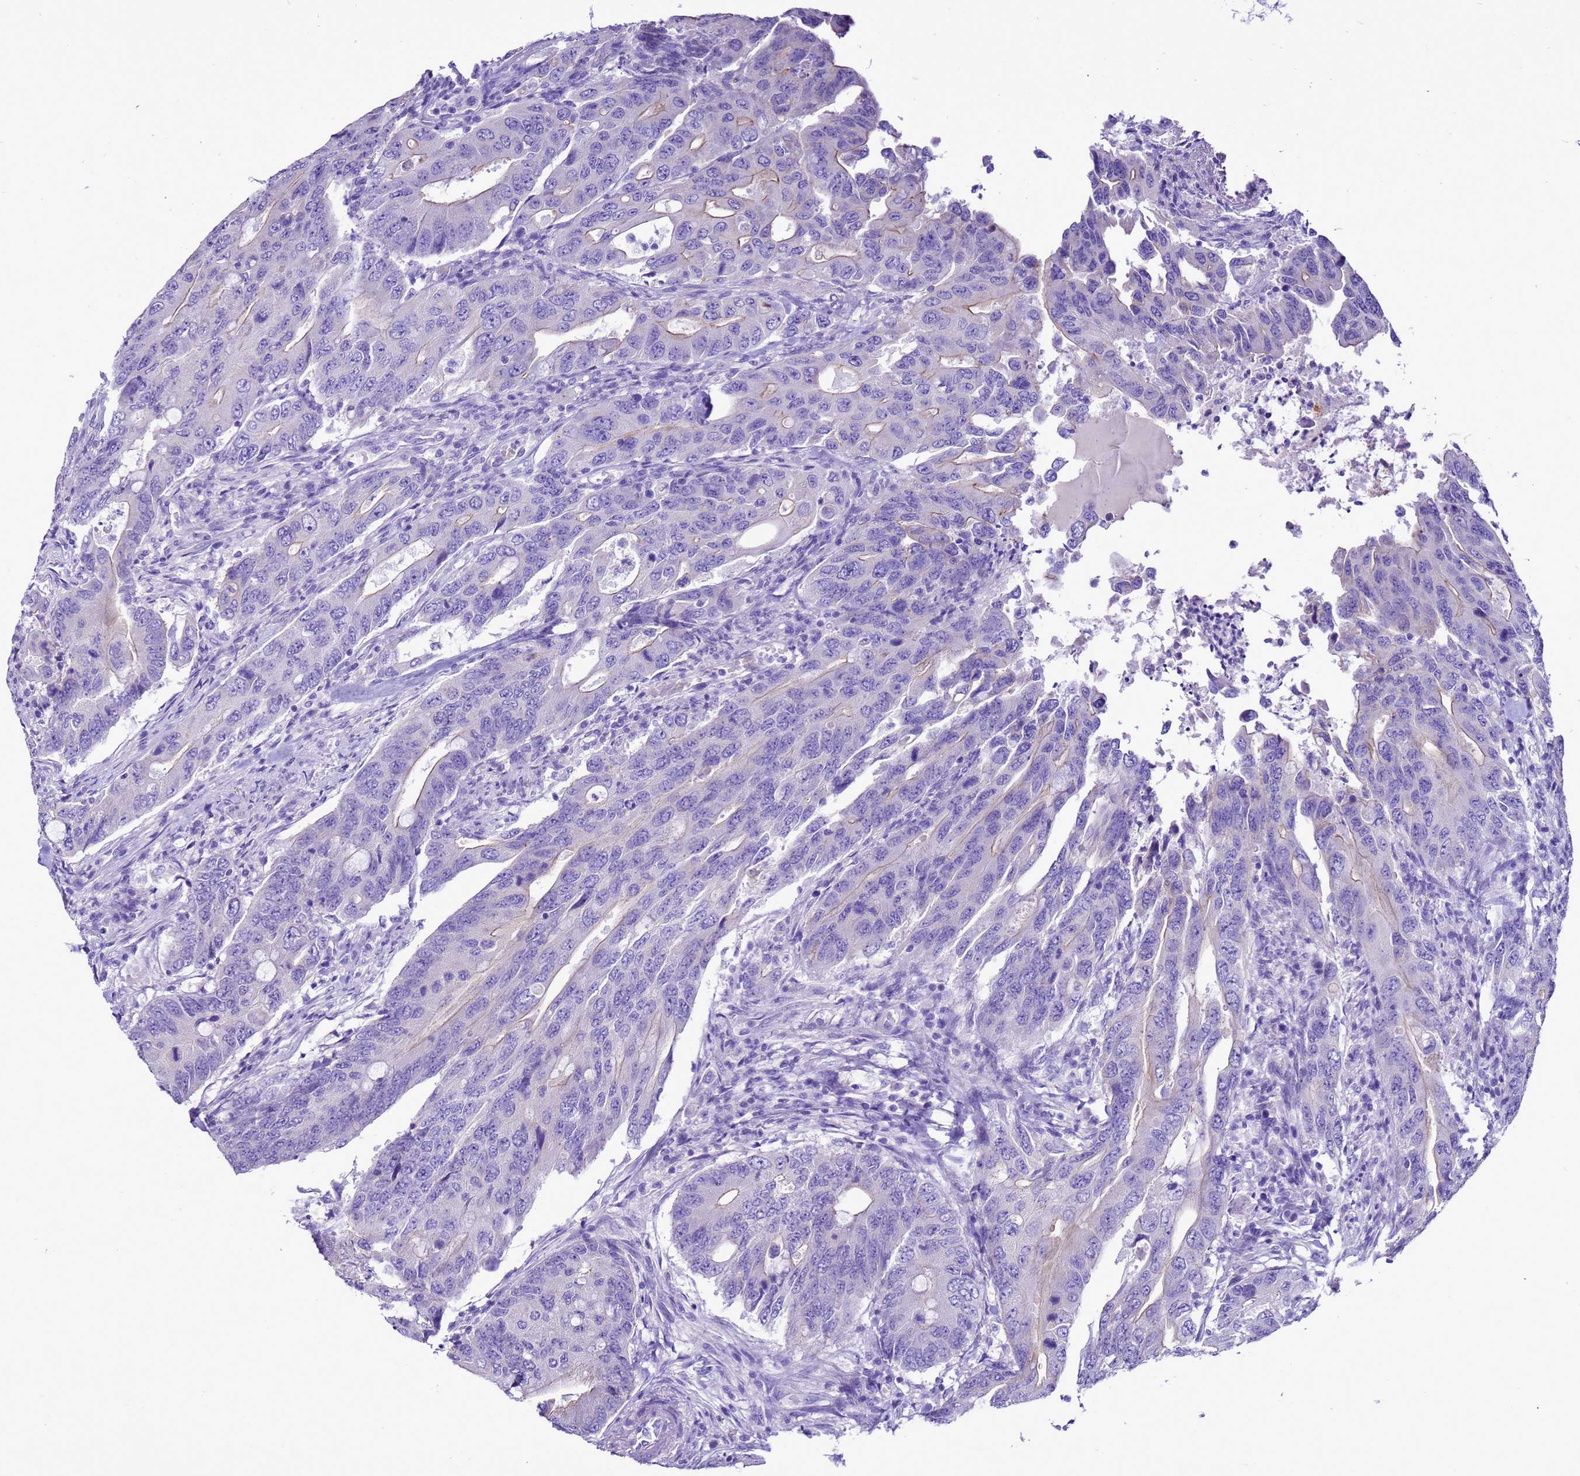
{"staining": {"intensity": "negative", "quantity": "none", "location": "none"}, "tissue": "colorectal cancer", "cell_type": "Tumor cells", "image_type": "cancer", "snomed": [{"axis": "morphology", "description": "Adenocarcinoma, NOS"}, {"axis": "topography", "description": "Colon"}], "caption": "Human colorectal adenocarcinoma stained for a protein using immunohistochemistry demonstrates no positivity in tumor cells.", "gene": "BEST2", "patient": {"sex": "male", "age": 71}}